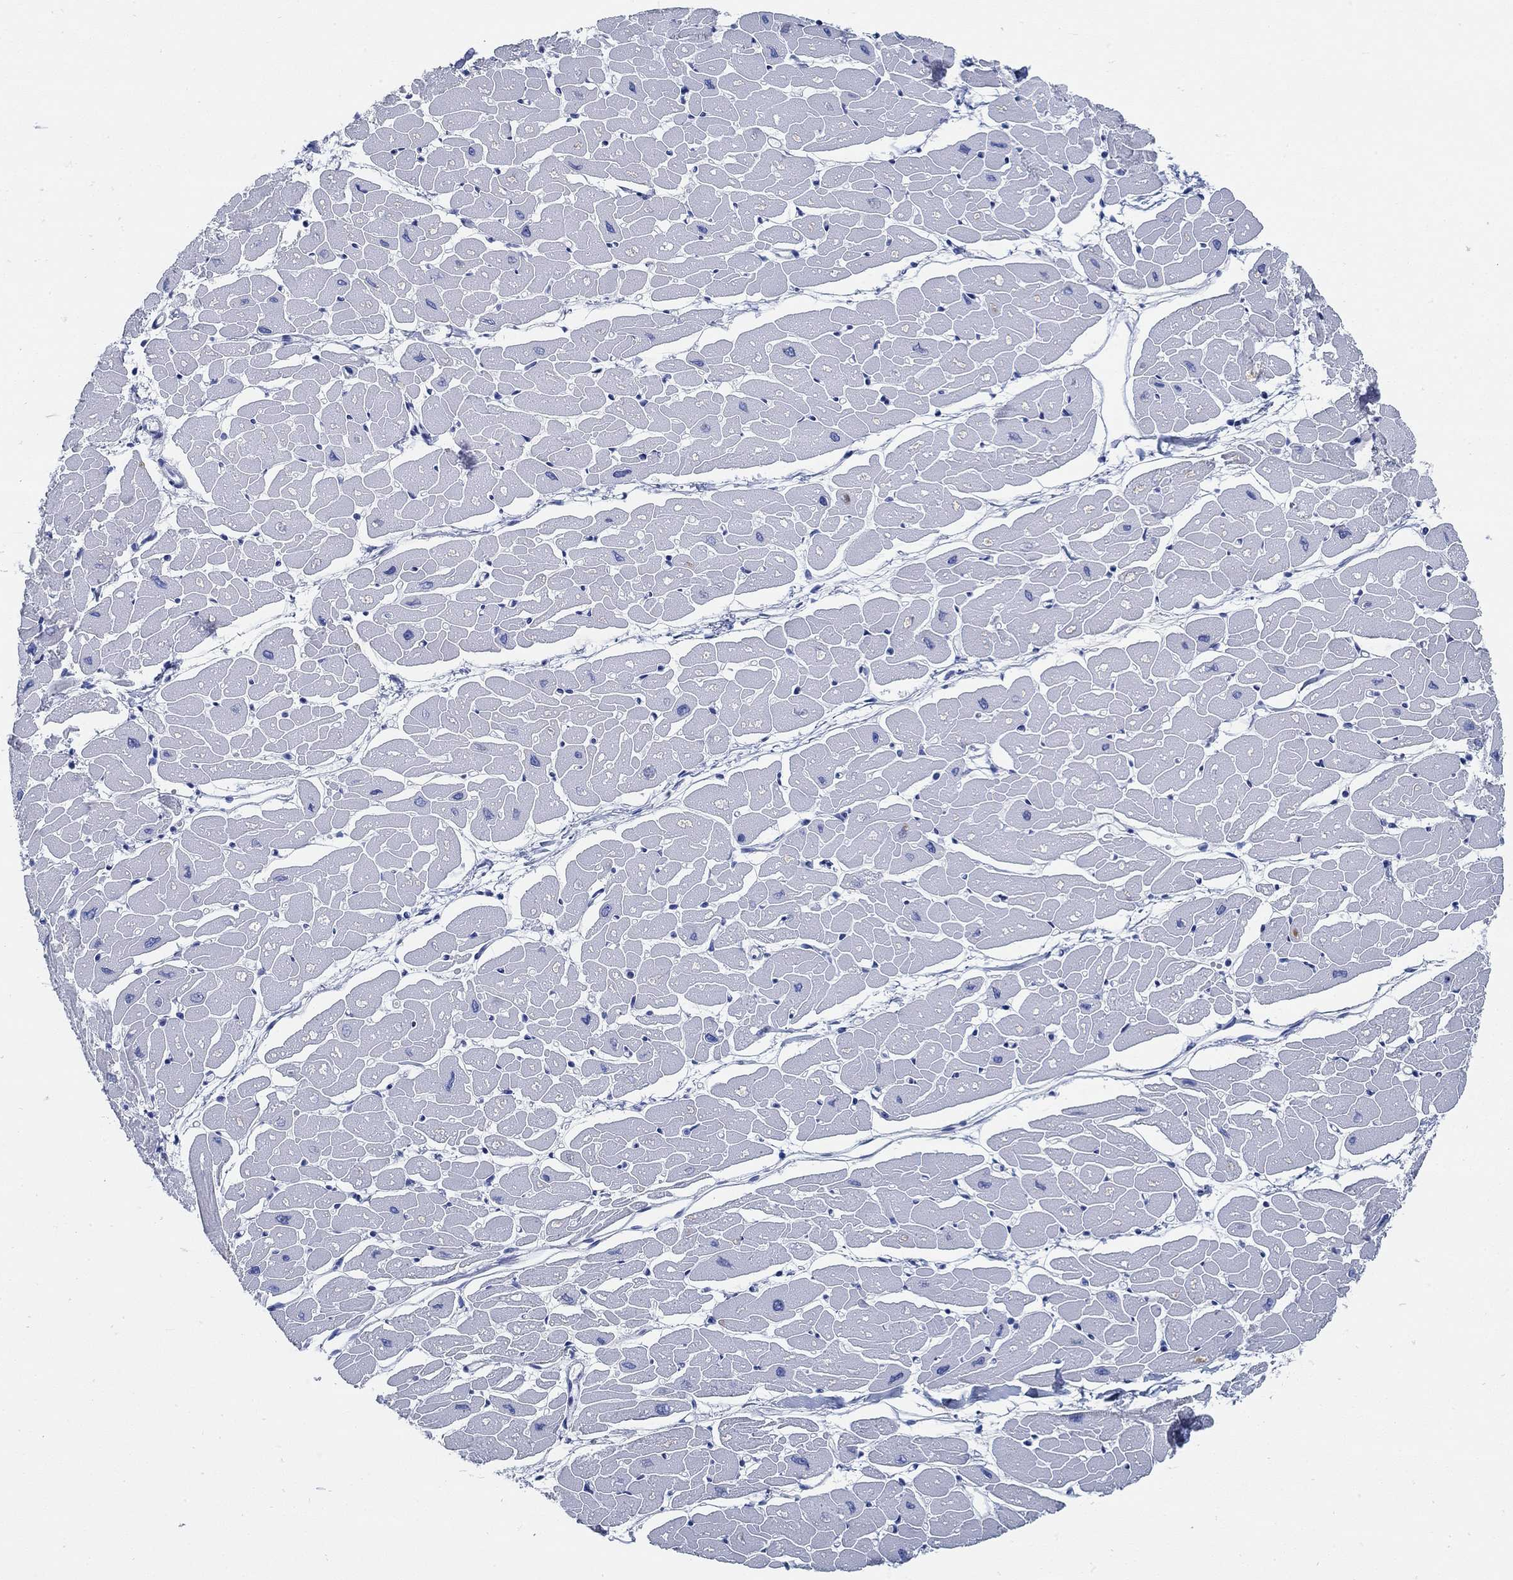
{"staining": {"intensity": "negative", "quantity": "none", "location": "none"}, "tissue": "heart muscle", "cell_type": "Cardiomyocytes", "image_type": "normal", "snomed": [{"axis": "morphology", "description": "Normal tissue, NOS"}, {"axis": "topography", "description": "Heart"}], "caption": "Immunohistochemical staining of unremarkable human heart muscle exhibits no significant staining in cardiomyocytes. (Immunohistochemistry, brightfield microscopy, high magnification).", "gene": "SLC45A1", "patient": {"sex": "male", "age": 57}}